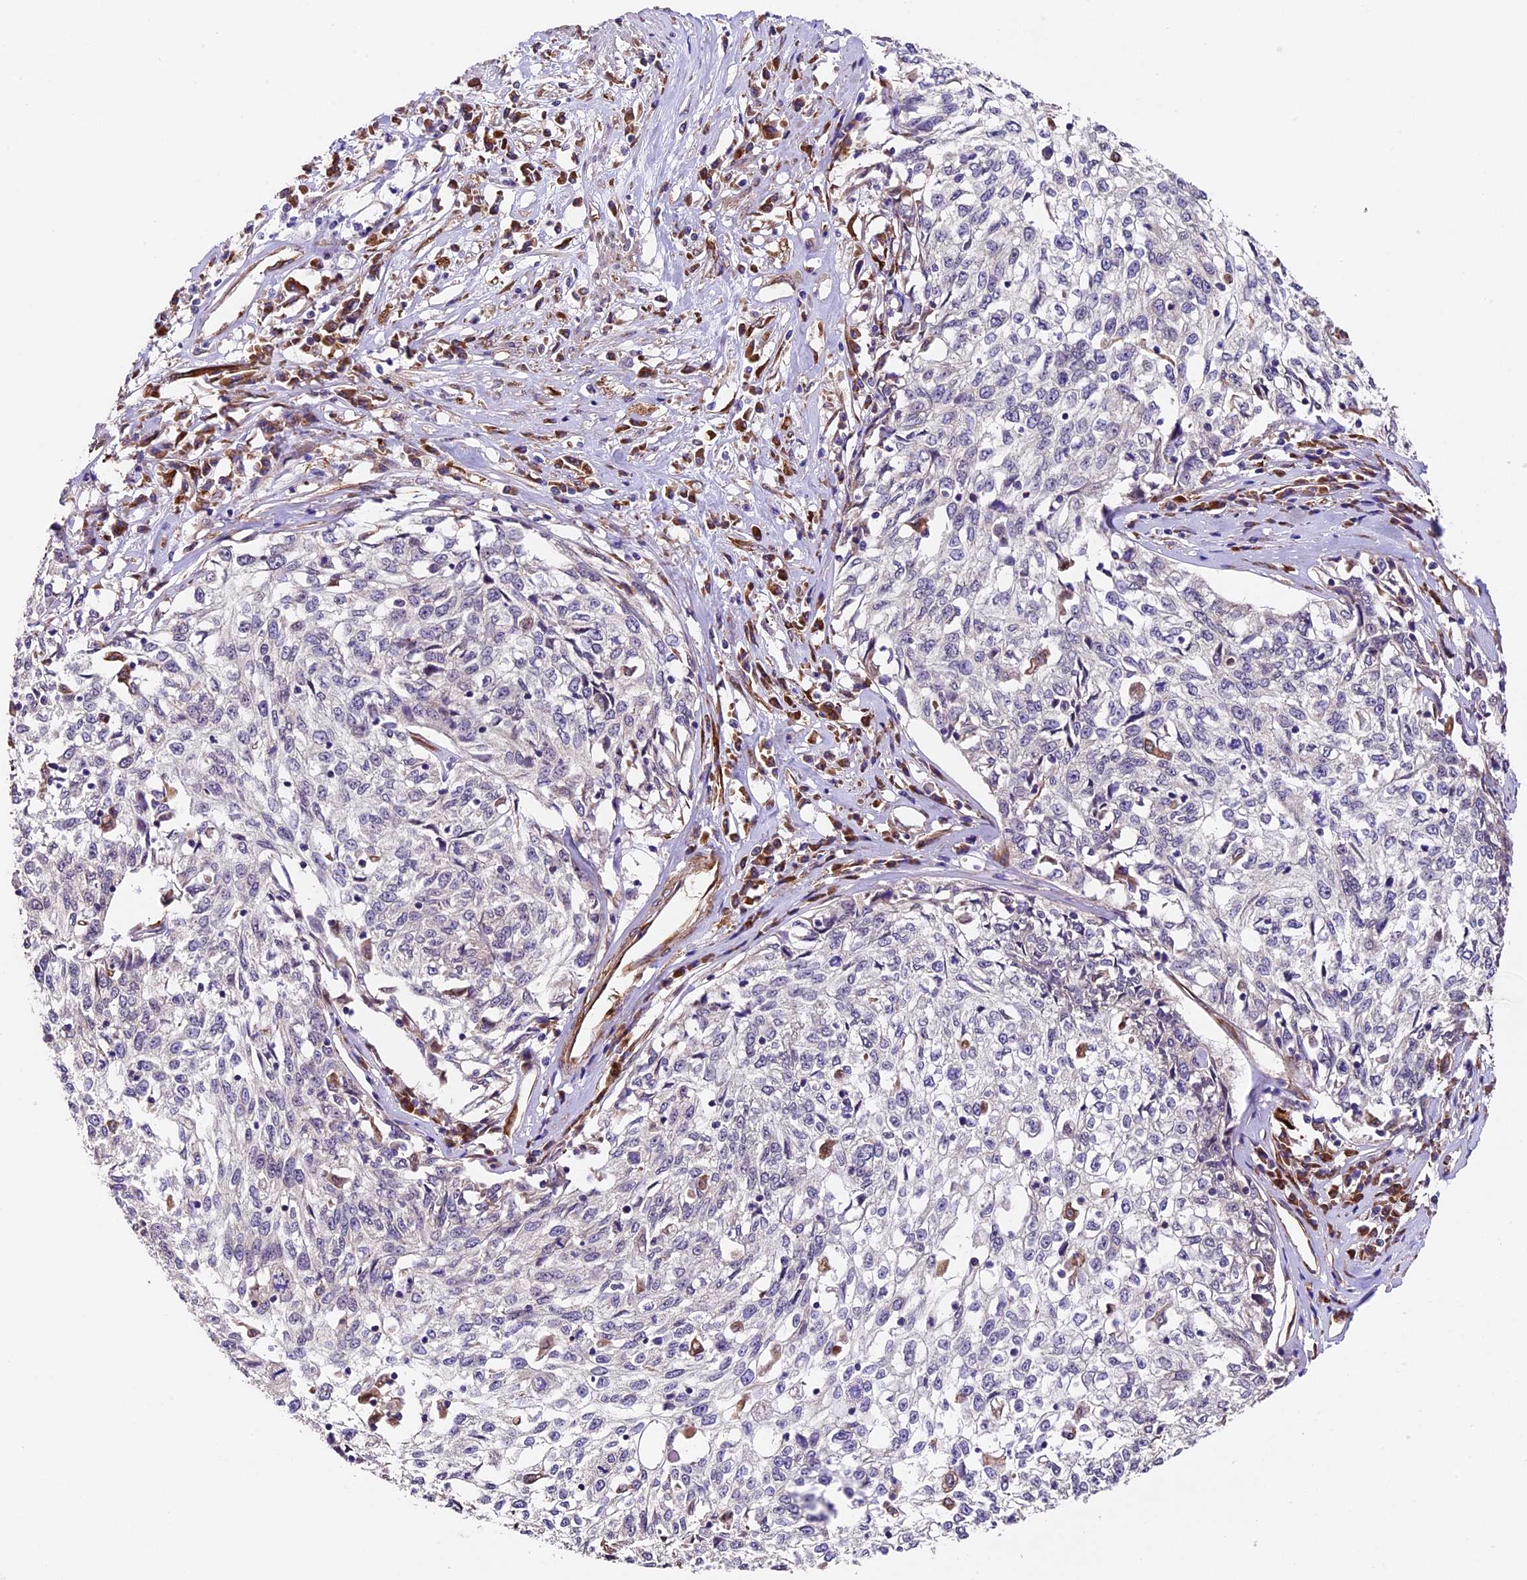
{"staining": {"intensity": "negative", "quantity": "none", "location": "none"}, "tissue": "cervical cancer", "cell_type": "Tumor cells", "image_type": "cancer", "snomed": [{"axis": "morphology", "description": "Squamous cell carcinoma, NOS"}, {"axis": "topography", "description": "Cervix"}], "caption": "High magnification brightfield microscopy of cervical squamous cell carcinoma stained with DAB (brown) and counterstained with hematoxylin (blue): tumor cells show no significant expression.", "gene": "LSM7", "patient": {"sex": "female", "age": 57}}